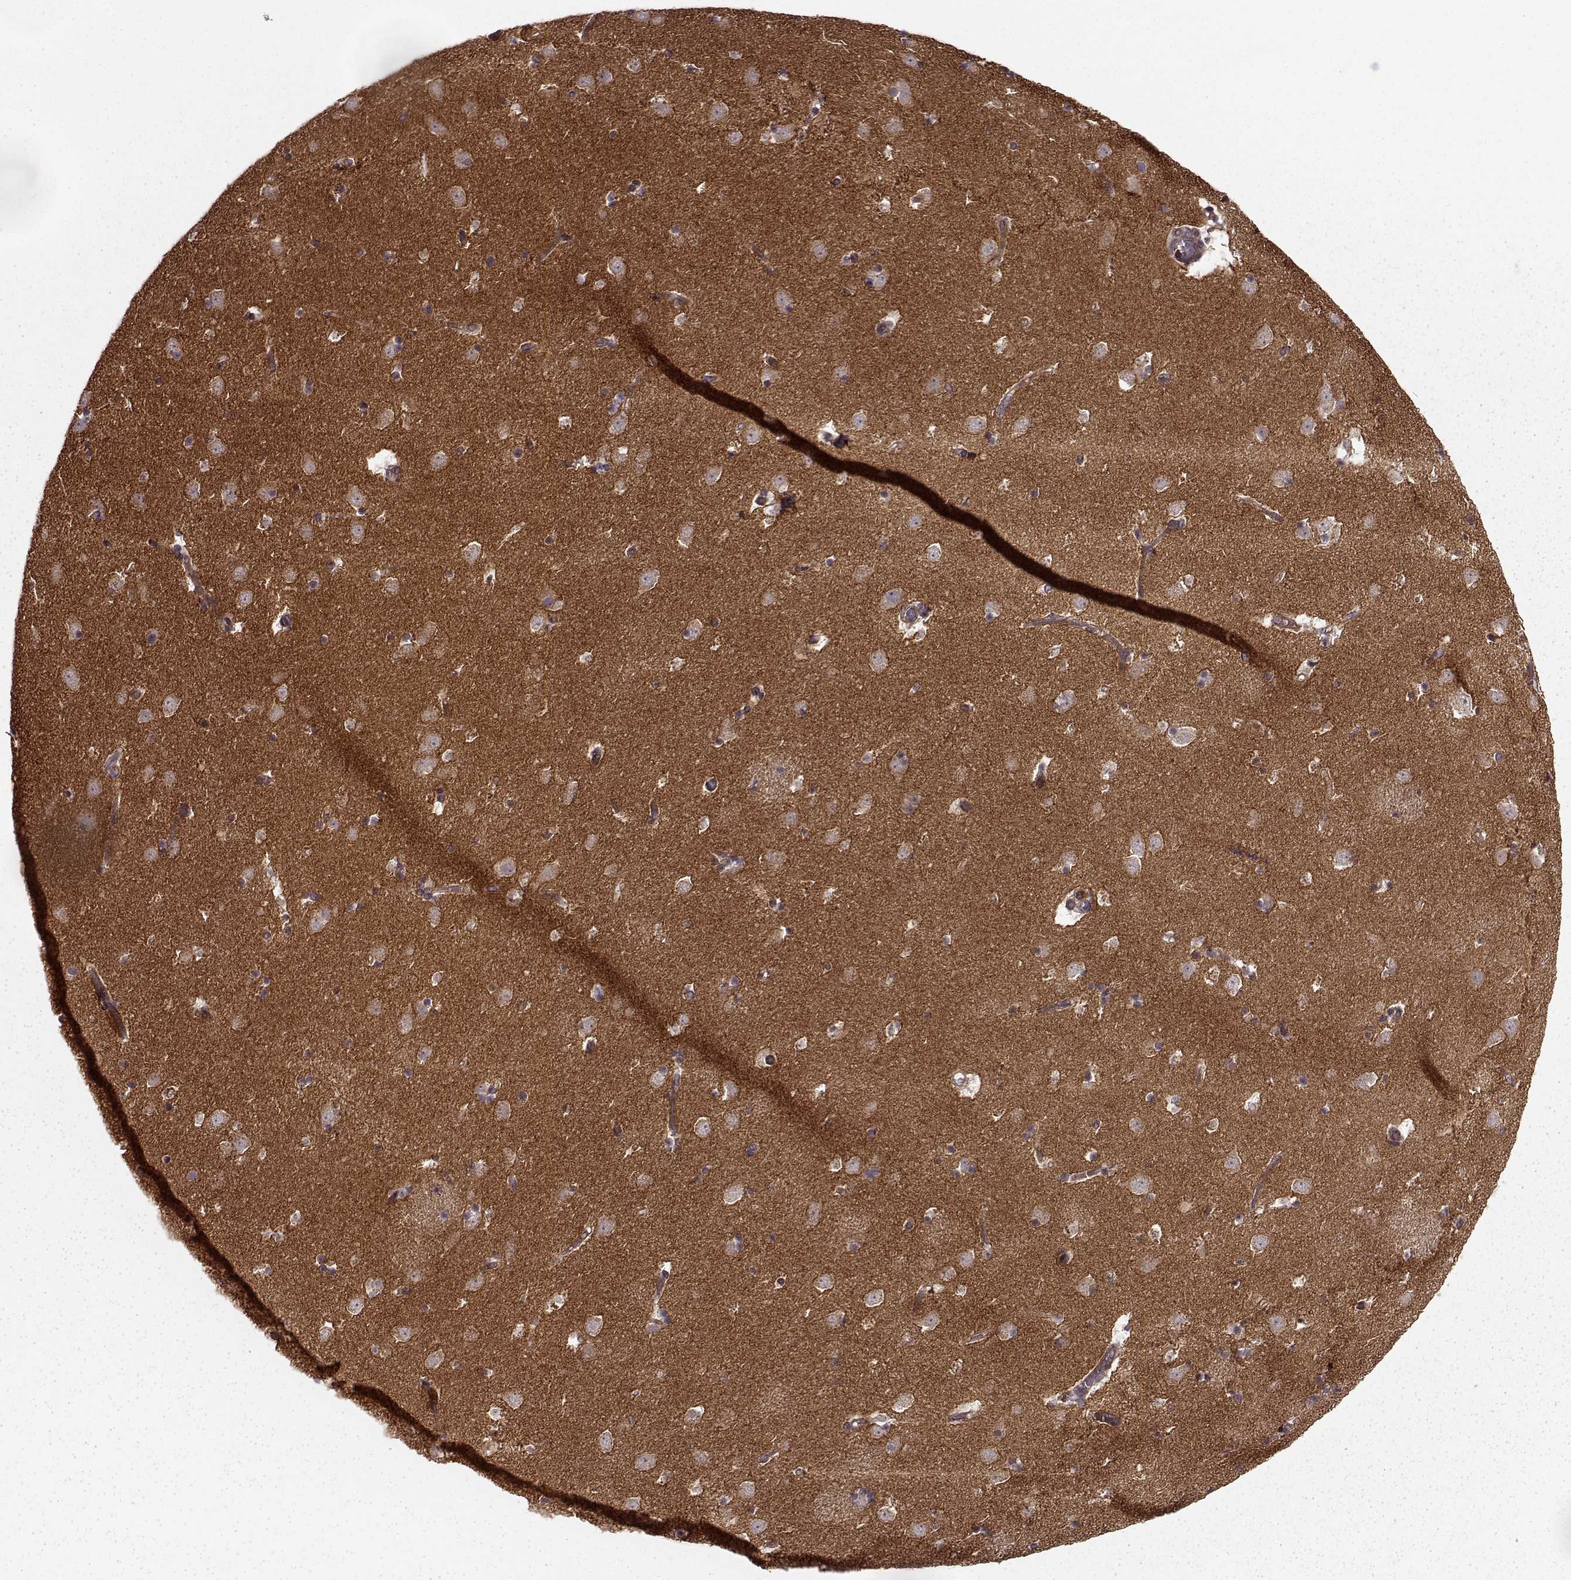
{"staining": {"intensity": "negative", "quantity": "none", "location": "none"}, "tissue": "caudate", "cell_type": "Glial cells", "image_type": "normal", "snomed": [{"axis": "morphology", "description": "Normal tissue, NOS"}, {"axis": "topography", "description": "Lateral ventricle wall"}], "caption": "Immunohistochemistry (IHC) of normal caudate displays no expression in glial cells.", "gene": "IFRD2", "patient": {"sex": "female", "age": 42}}